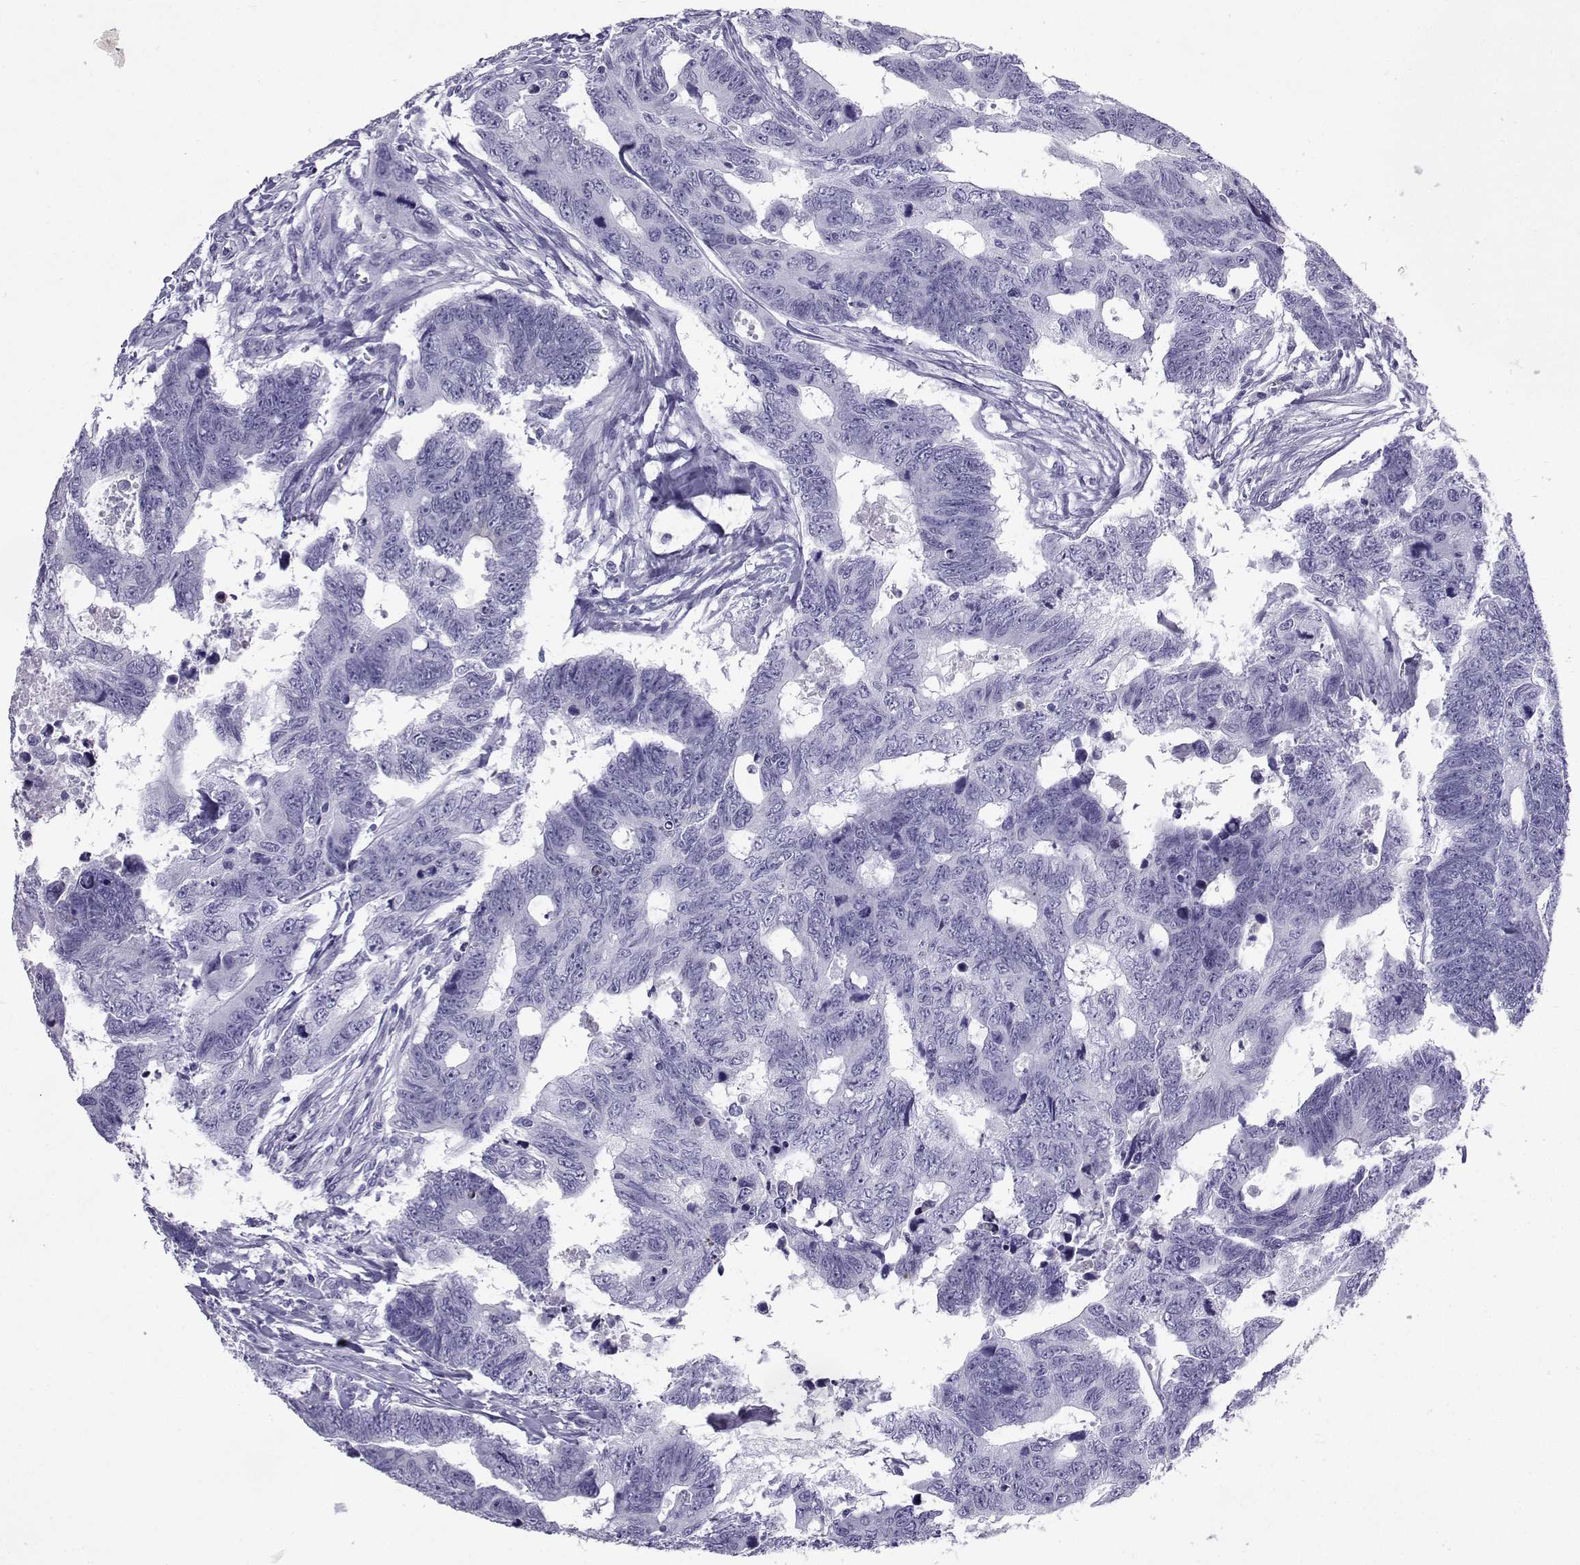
{"staining": {"intensity": "negative", "quantity": "none", "location": "none"}, "tissue": "colorectal cancer", "cell_type": "Tumor cells", "image_type": "cancer", "snomed": [{"axis": "morphology", "description": "Adenocarcinoma, NOS"}, {"axis": "topography", "description": "Colon"}], "caption": "High power microscopy micrograph of an immunohistochemistry (IHC) photomicrograph of colorectal cancer, revealing no significant positivity in tumor cells.", "gene": "SLC18A2", "patient": {"sex": "female", "age": 77}}